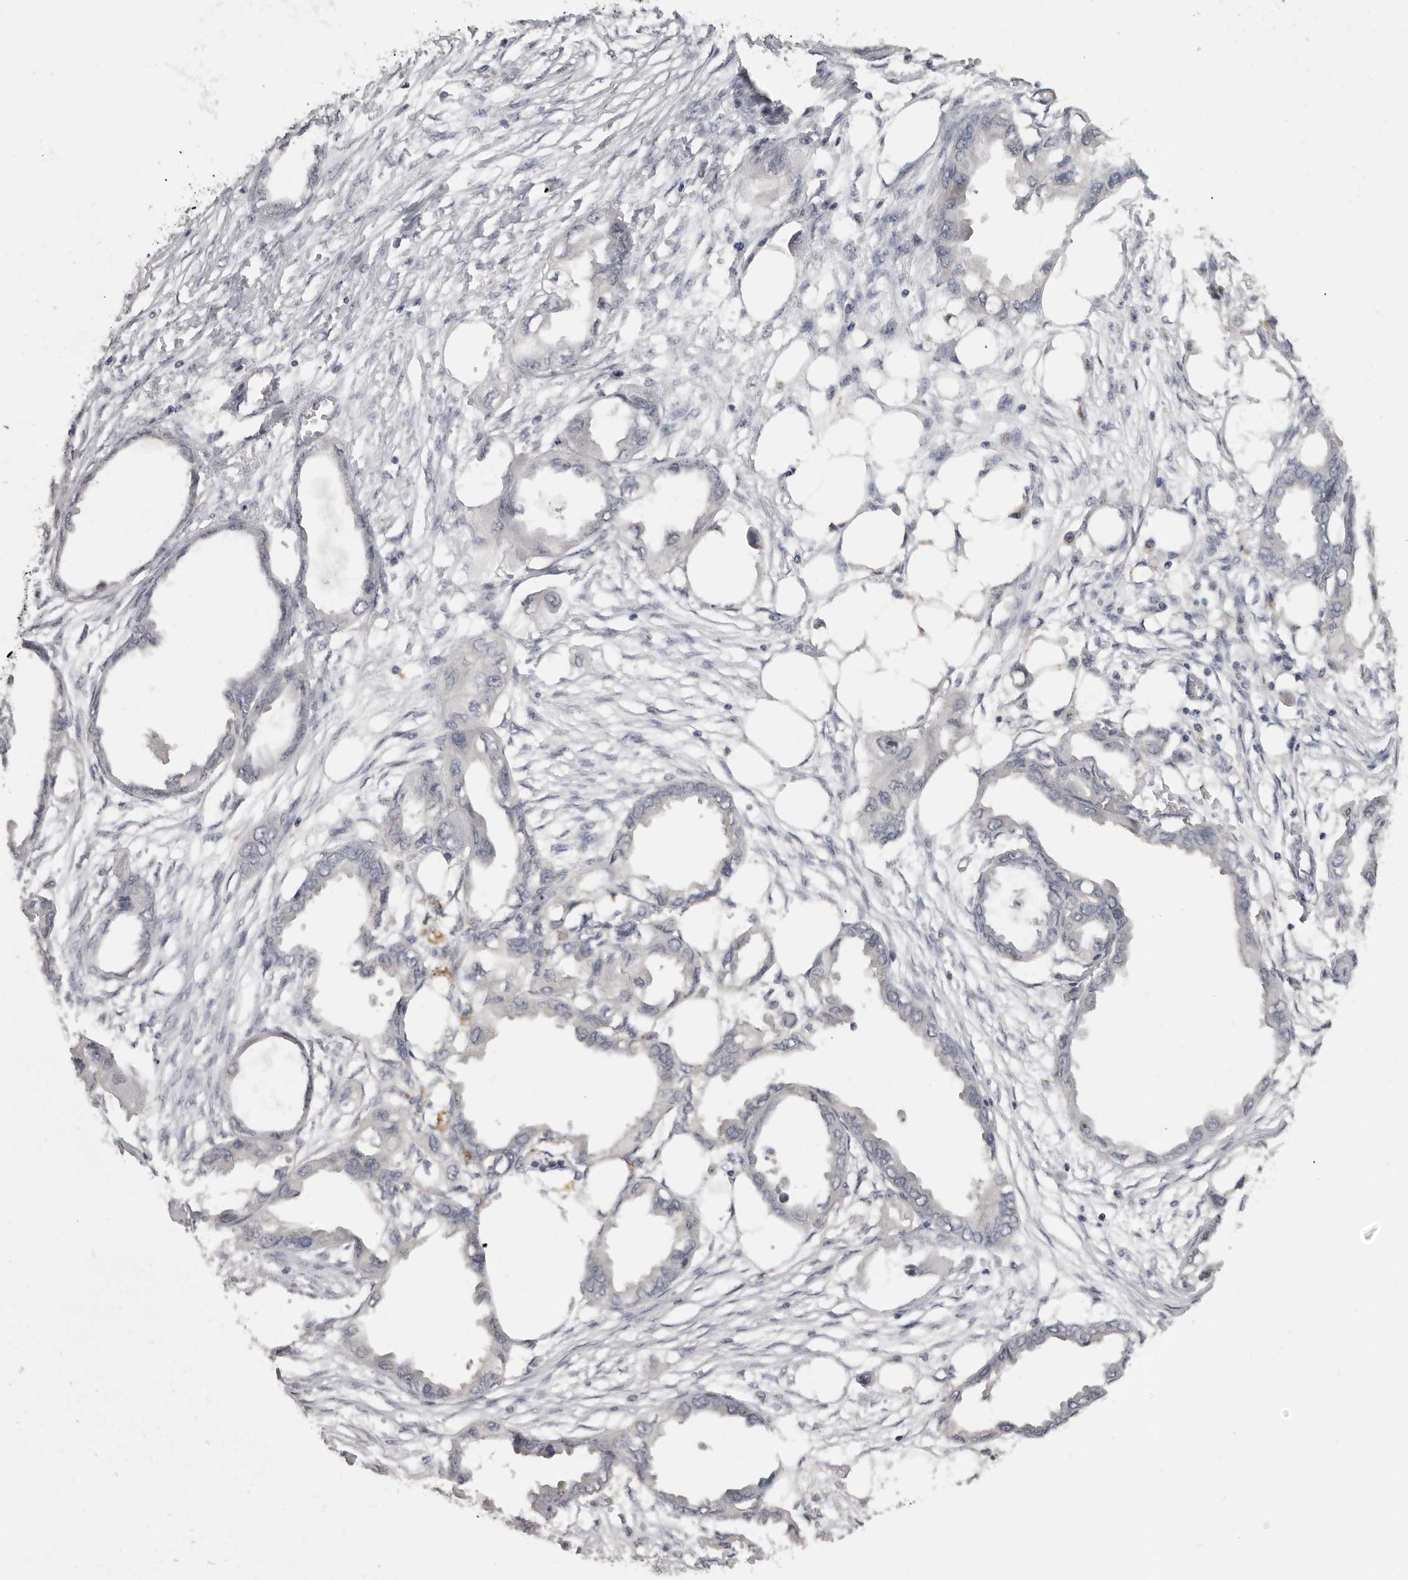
{"staining": {"intensity": "negative", "quantity": "none", "location": "none"}, "tissue": "endometrial cancer", "cell_type": "Tumor cells", "image_type": "cancer", "snomed": [{"axis": "morphology", "description": "Adenocarcinoma, NOS"}, {"axis": "morphology", "description": "Adenocarcinoma, metastatic, NOS"}, {"axis": "topography", "description": "Adipose tissue"}, {"axis": "topography", "description": "Endometrium"}], "caption": "A high-resolution image shows IHC staining of endometrial cancer, which reveals no significant staining in tumor cells.", "gene": "MRTO4", "patient": {"sex": "female", "age": 67}}